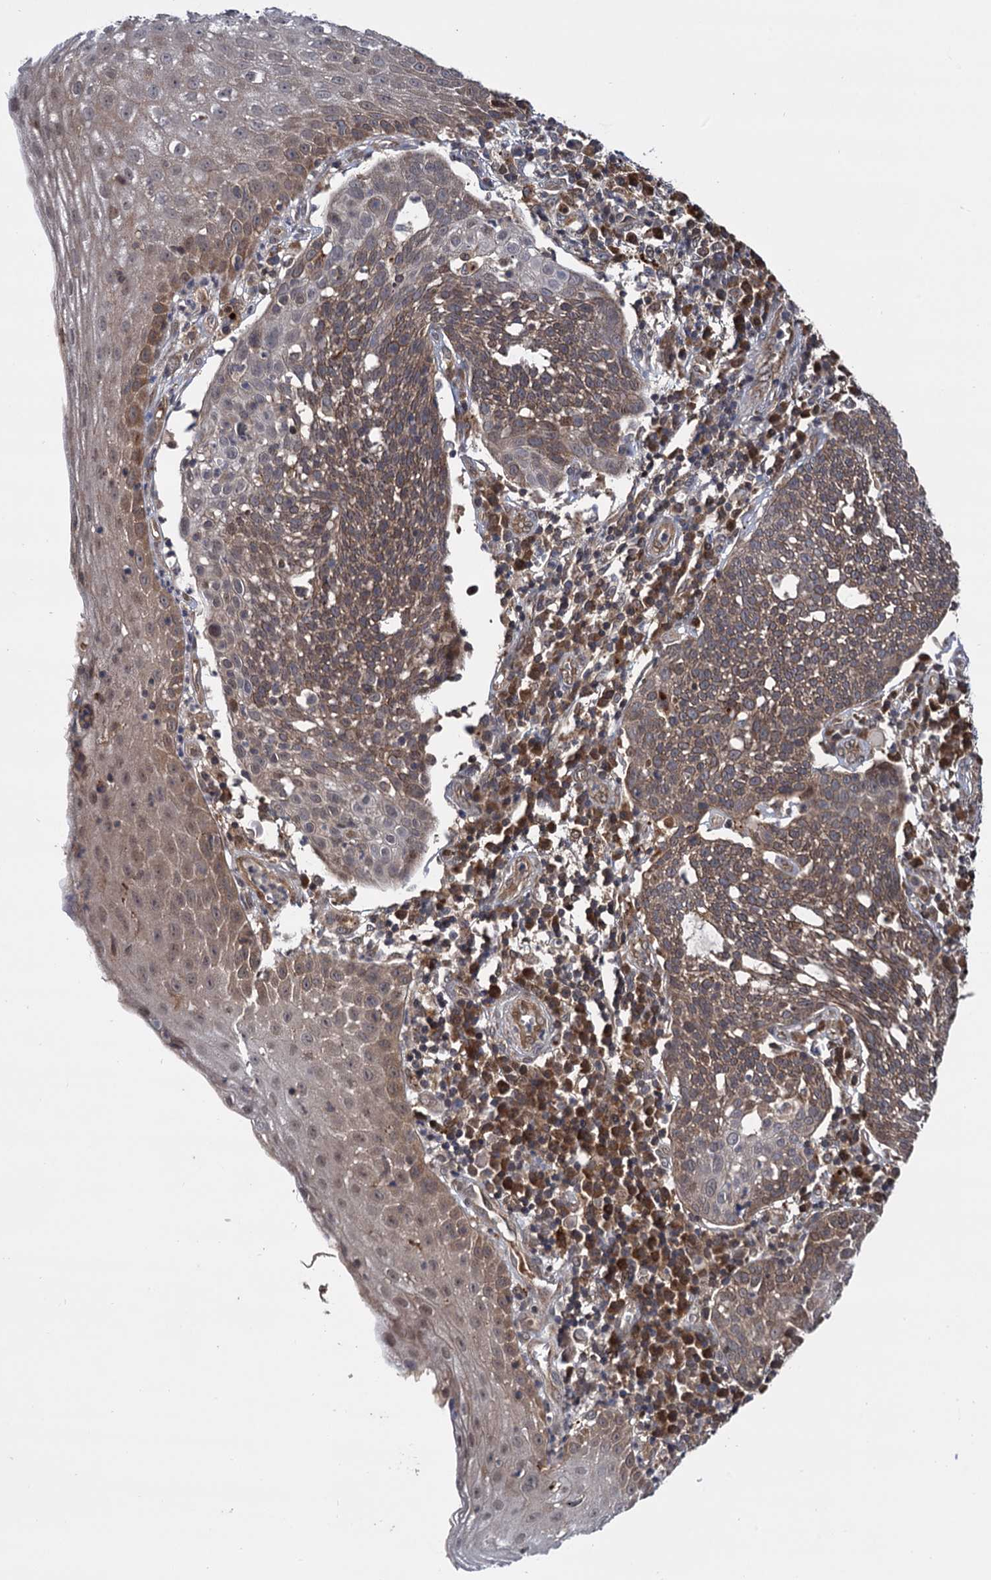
{"staining": {"intensity": "moderate", "quantity": ">75%", "location": "cytoplasmic/membranous"}, "tissue": "cervical cancer", "cell_type": "Tumor cells", "image_type": "cancer", "snomed": [{"axis": "morphology", "description": "Squamous cell carcinoma, NOS"}, {"axis": "topography", "description": "Cervix"}], "caption": "This histopathology image exhibits squamous cell carcinoma (cervical) stained with IHC to label a protein in brown. The cytoplasmic/membranous of tumor cells show moderate positivity for the protein. Nuclei are counter-stained blue.", "gene": "SELENOP", "patient": {"sex": "female", "age": 34}}